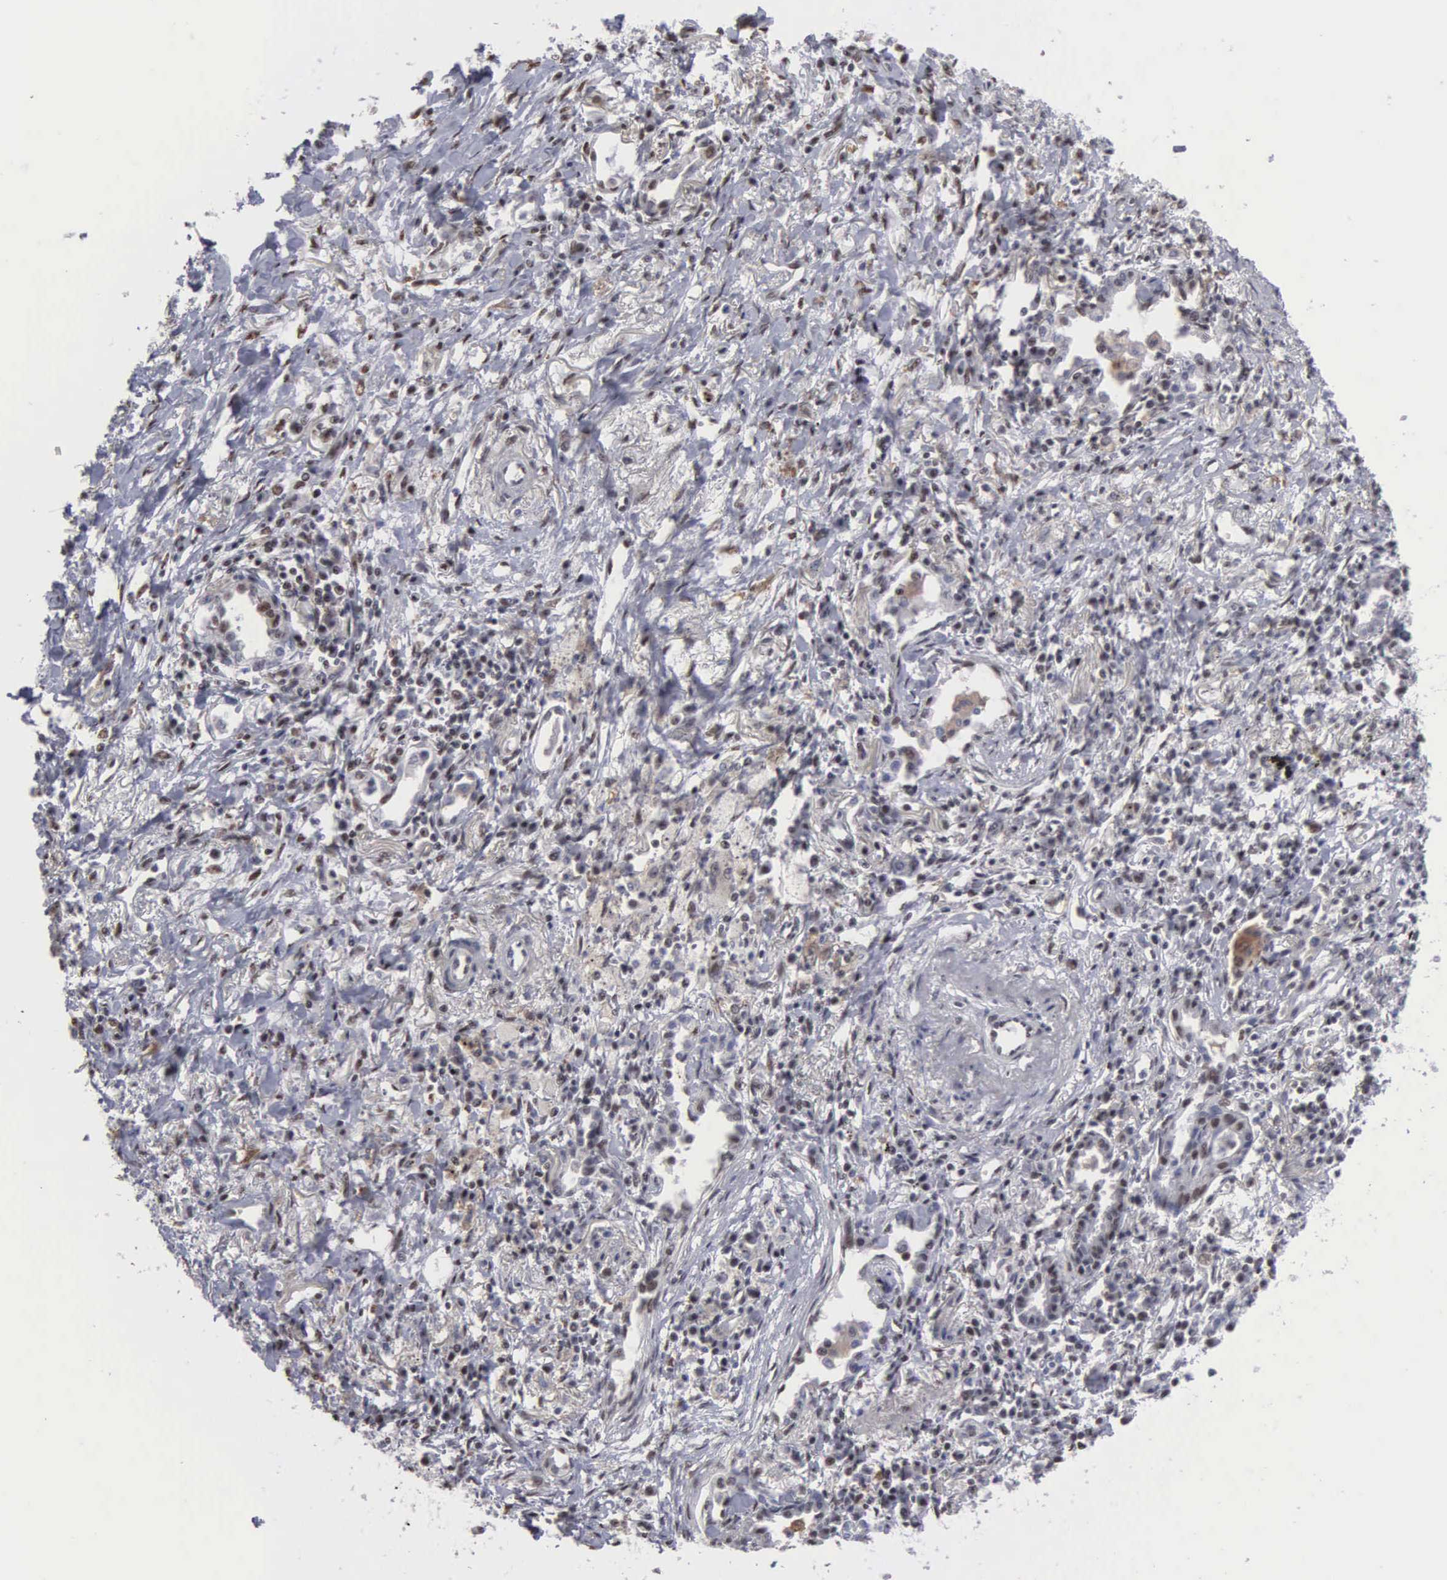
{"staining": {"intensity": "weak", "quantity": "25%-75%", "location": "nuclear"}, "tissue": "lung cancer", "cell_type": "Tumor cells", "image_type": "cancer", "snomed": [{"axis": "morphology", "description": "Adenocarcinoma, NOS"}, {"axis": "topography", "description": "Lung"}], "caption": "Lung cancer (adenocarcinoma) stained with DAB (3,3'-diaminobenzidine) IHC shows low levels of weak nuclear positivity in about 25%-75% of tumor cells.", "gene": "KIAA0586", "patient": {"sex": "male", "age": 60}}